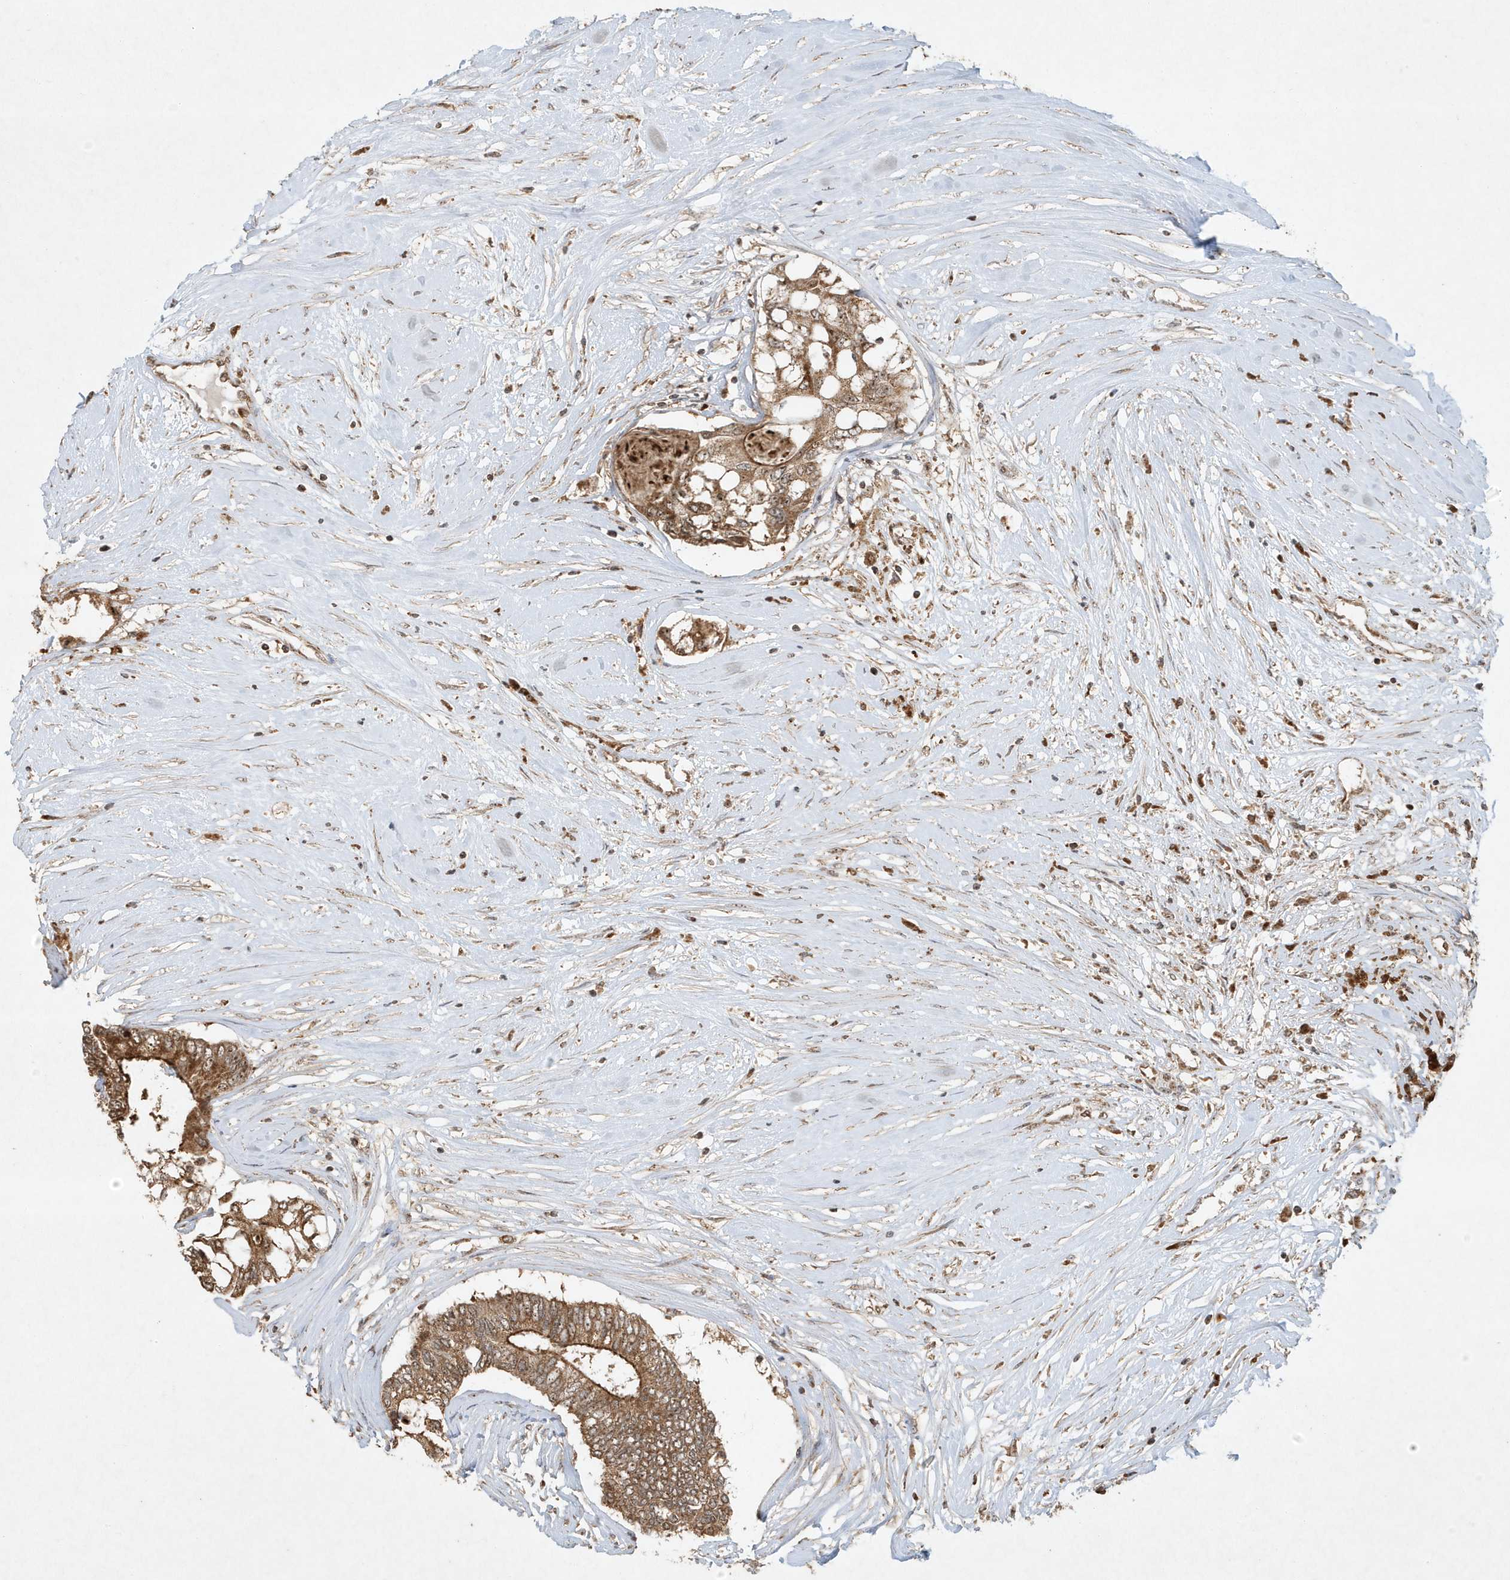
{"staining": {"intensity": "strong", "quantity": ">75%", "location": "cytoplasmic/membranous"}, "tissue": "colorectal cancer", "cell_type": "Tumor cells", "image_type": "cancer", "snomed": [{"axis": "morphology", "description": "Adenocarcinoma, NOS"}, {"axis": "topography", "description": "Rectum"}], "caption": "High-power microscopy captured an immunohistochemistry (IHC) image of colorectal cancer, revealing strong cytoplasmic/membranous staining in approximately >75% of tumor cells.", "gene": "ABCB9", "patient": {"sex": "male", "age": 63}}